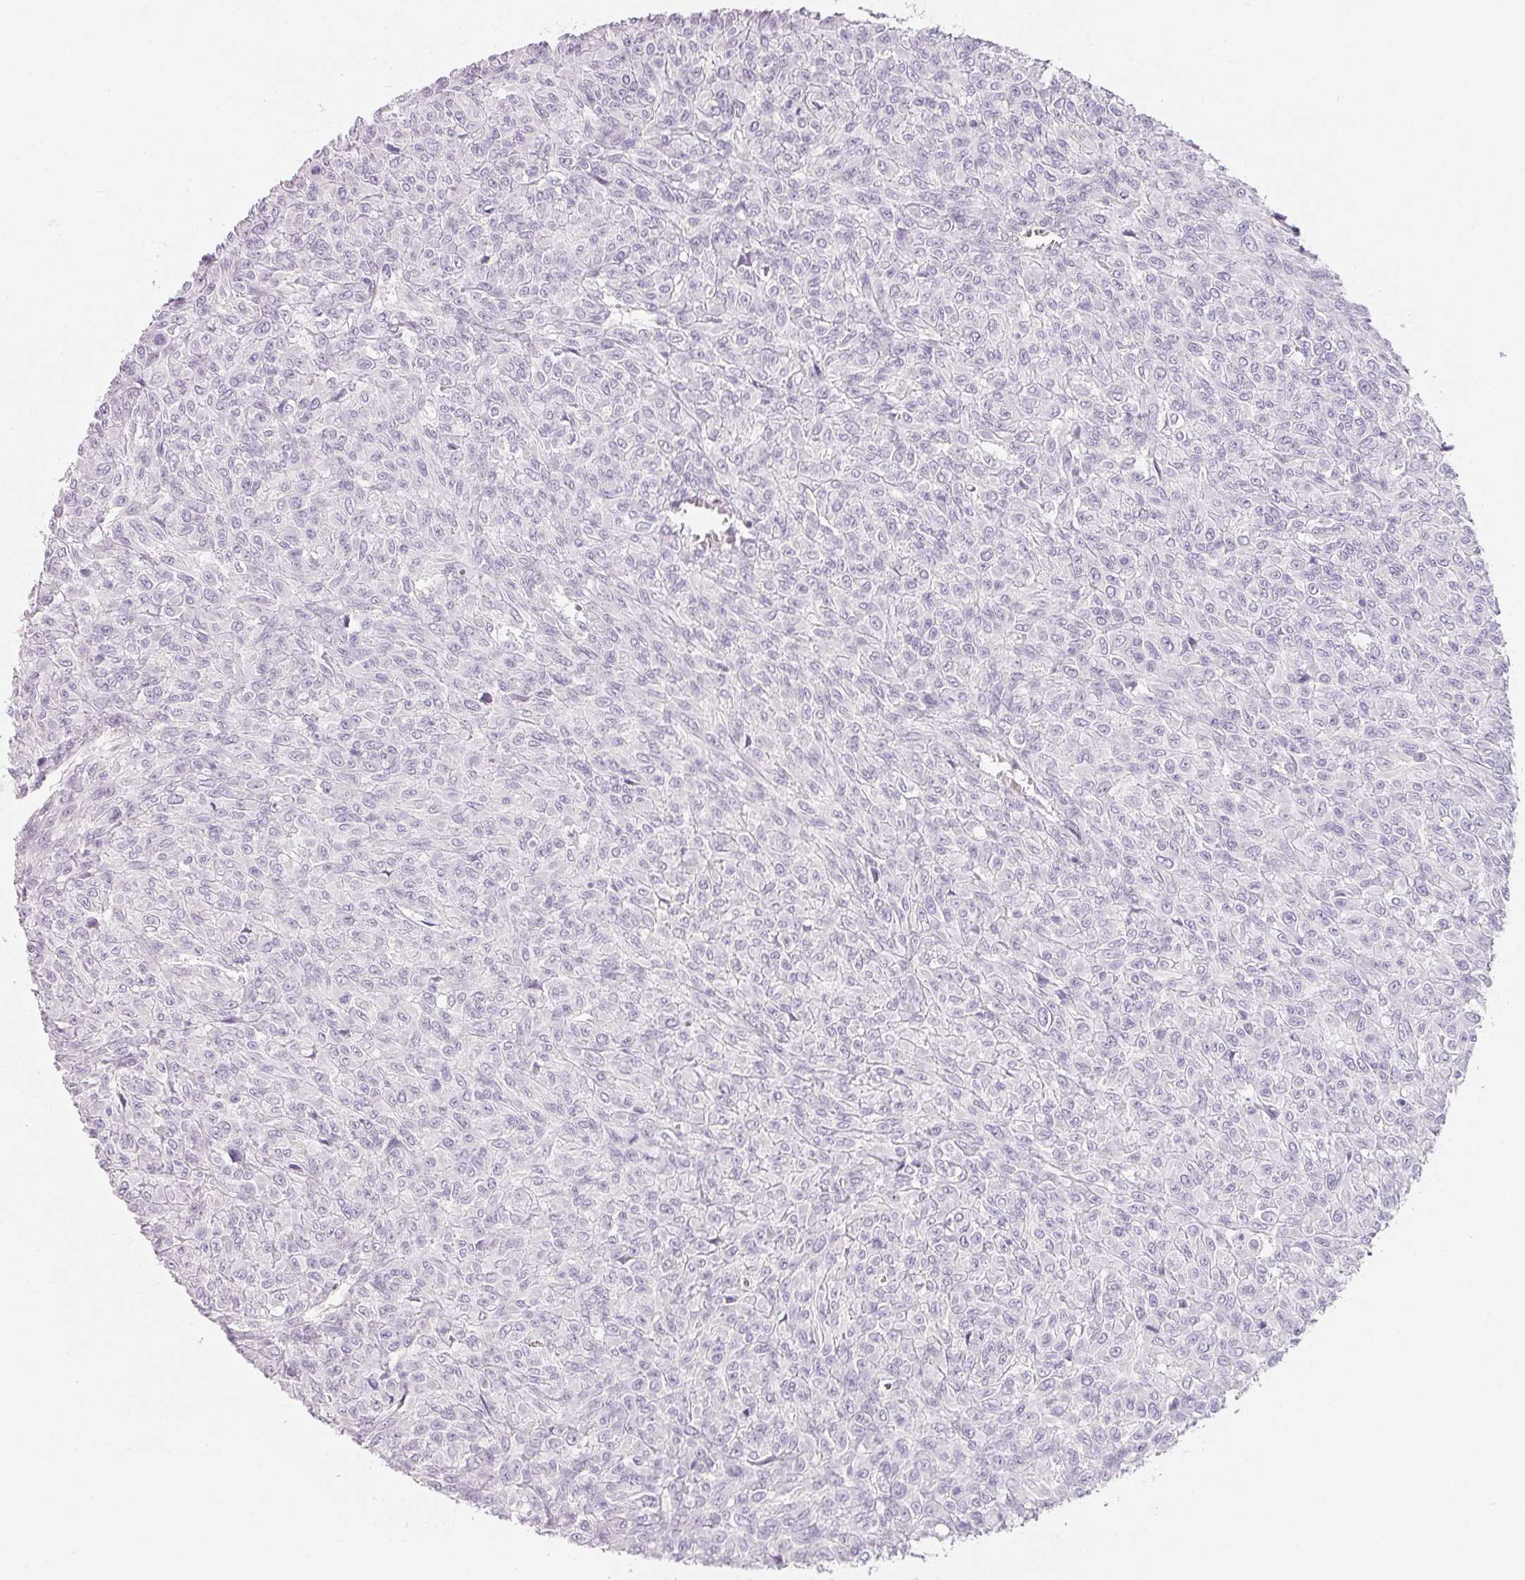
{"staining": {"intensity": "negative", "quantity": "none", "location": "none"}, "tissue": "renal cancer", "cell_type": "Tumor cells", "image_type": "cancer", "snomed": [{"axis": "morphology", "description": "Adenocarcinoma, NOS"}, {"axis": "topography", "description": "Kidney"}], "caption": "This is an IHC histopathology image of renal adenocarcinoma. There is no expression in tumor cells.", "gene": "SPACA5B", "patient": {"sex": "male", "age": 58}}